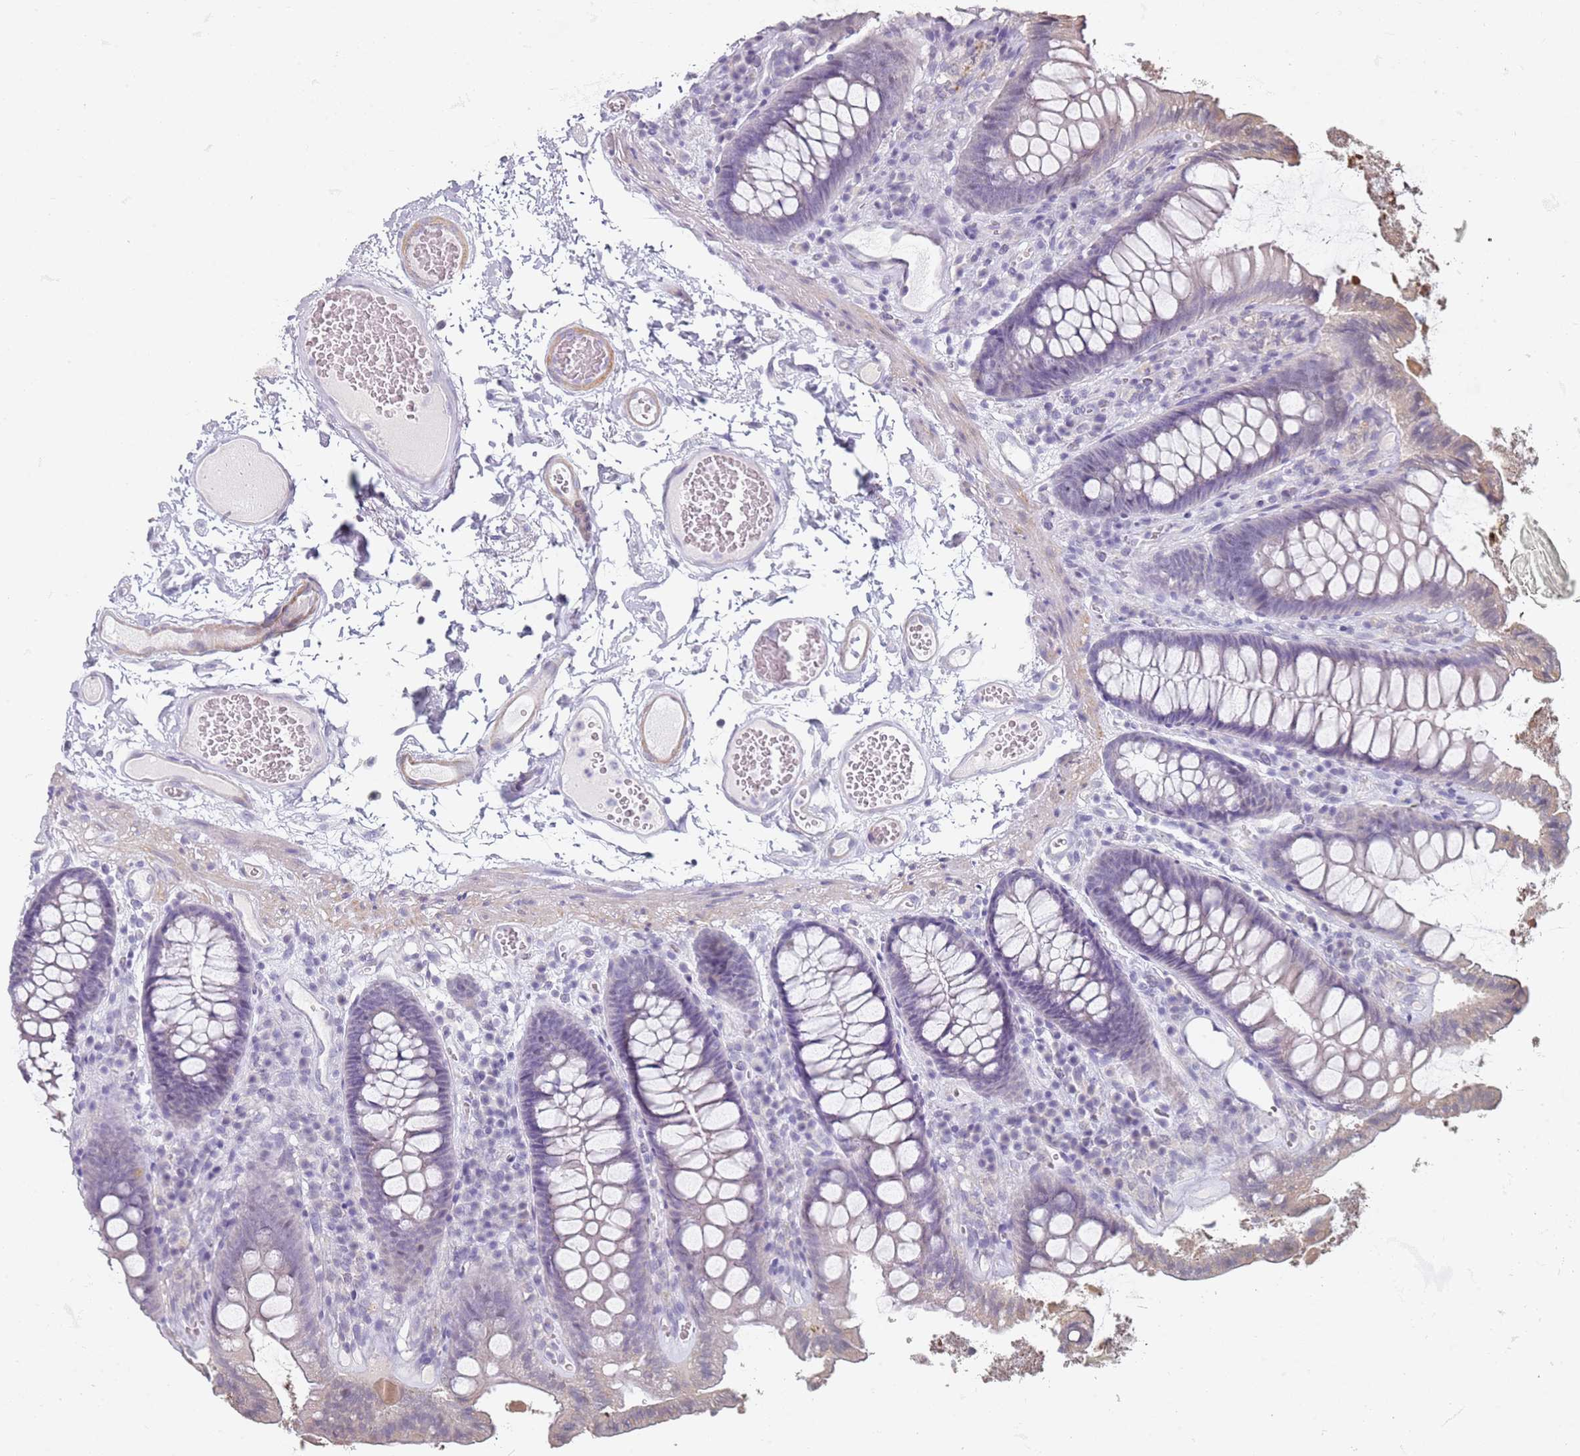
{"staining": {"intensity": "moderate", "quantity": "25%-75%", "location": "cytoplasmic/membranous"}, "tissue": "colon", "cell_type": "Endothelial cells", "image_type": "normal", "snomed": [{"axis": "morphology", "description": "Normal tissue, NOS"}, {"axis": "topography", "description": "Colon"}], "caption": "Human colon stained for a protein (brown) demonstrates moderate cytoplasmic/membranous positive expression in about 25%-75% of endothelial cells.", "gene": "DNAH11", "patient": {"sex": "male", "age": 84}}